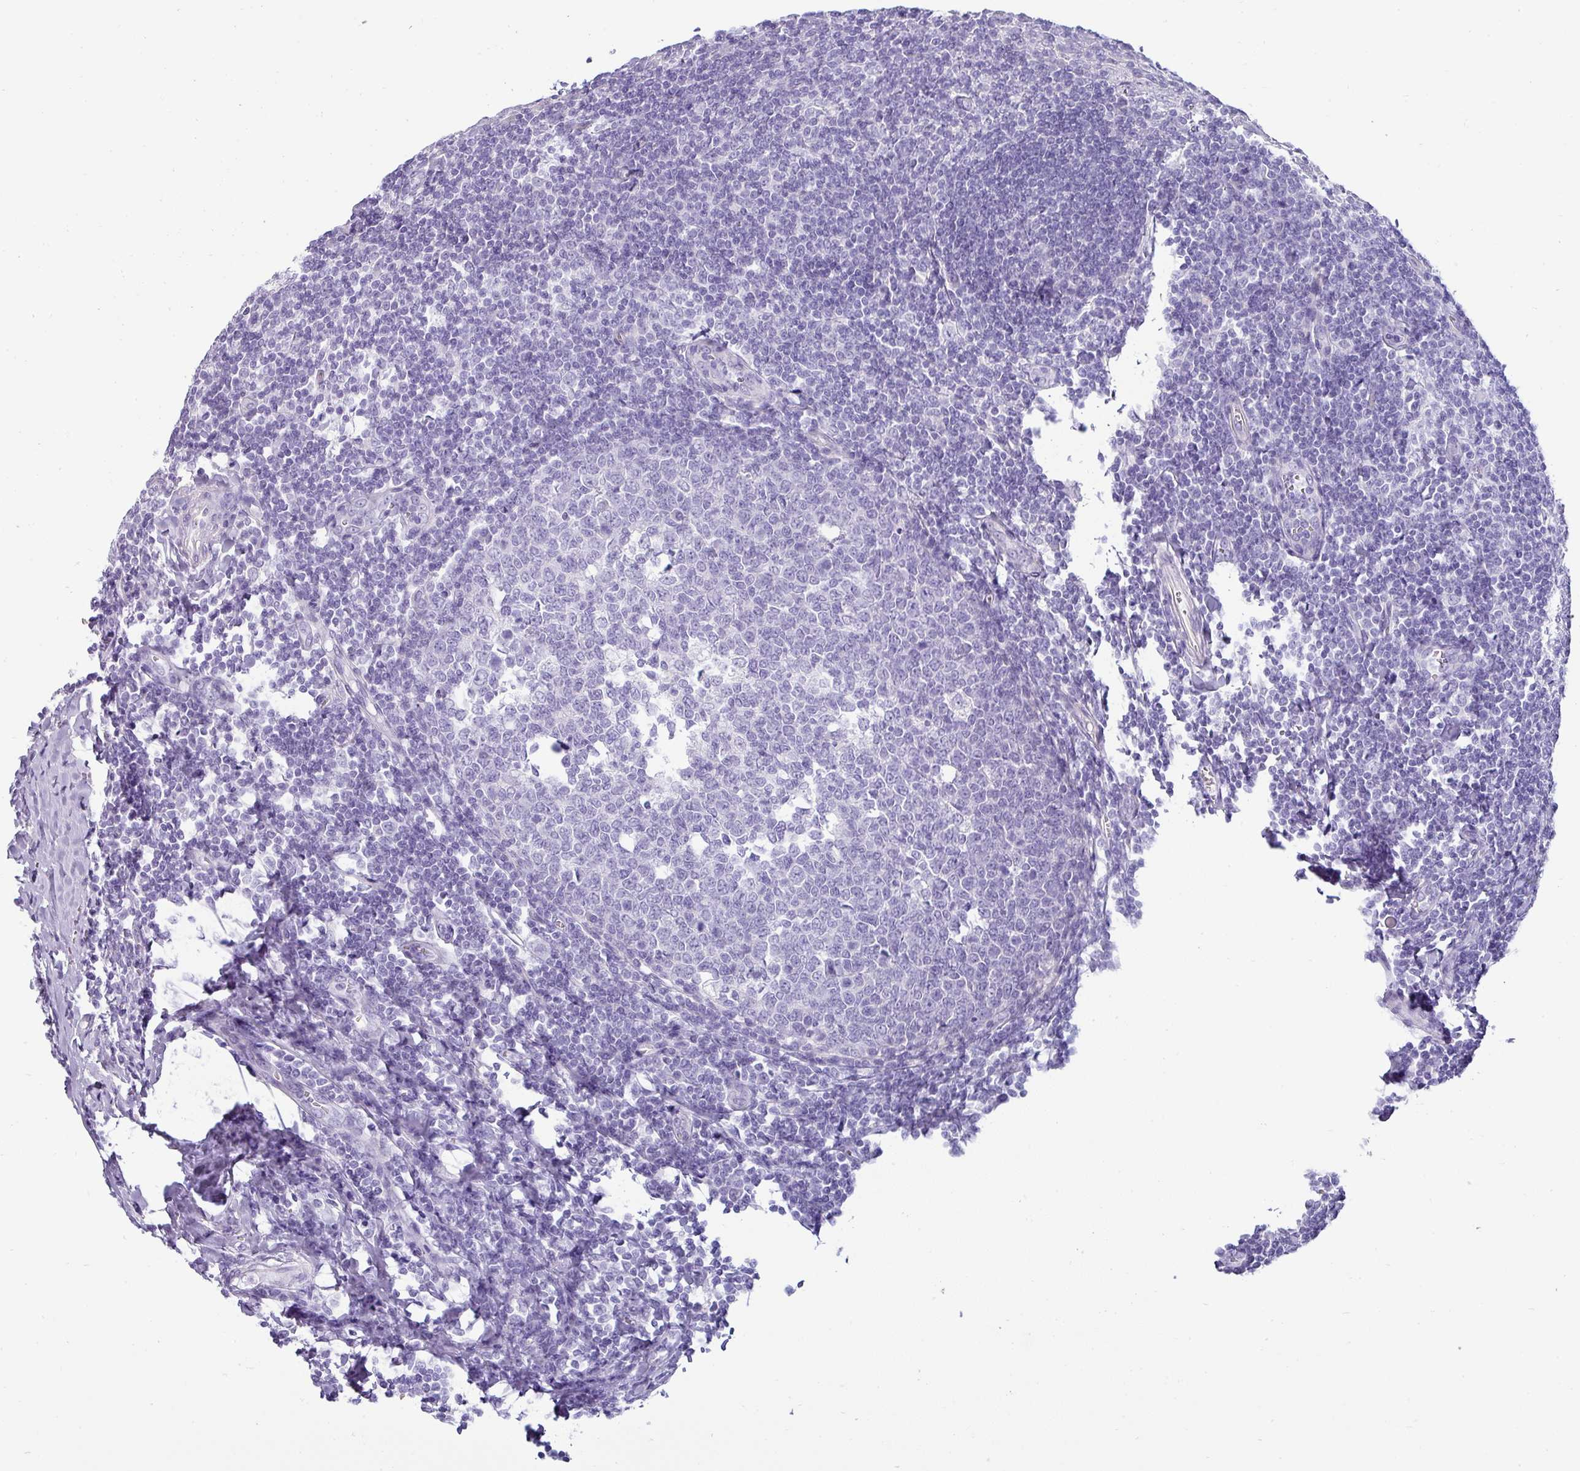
{"staining": {"intensity": "negative", "quantity": "none", "location": "none"}, "tissue": "tonsil", "cell_type": "Germinal center cells", "image_type": "normal", "snomed": [{"axis": "morphology", "description": "Normal tissue, NOS"}, {"axis": "topography", "description": "Tonsil"}], "caption": "DAB (3,3'-diaminobenzidine) immunohistochemical staining of benign tonsil reveals no significant positivity in germinal center cells. (Stains: DAB (3,3'-diaminobenzidine) immunohistochemistry (IHC) with hematoxylin counter stain, Microscopy: brightfield microscopy at high magnification).", "gene": "VCX2", "patient": {"sex": "male", "age": 27}}